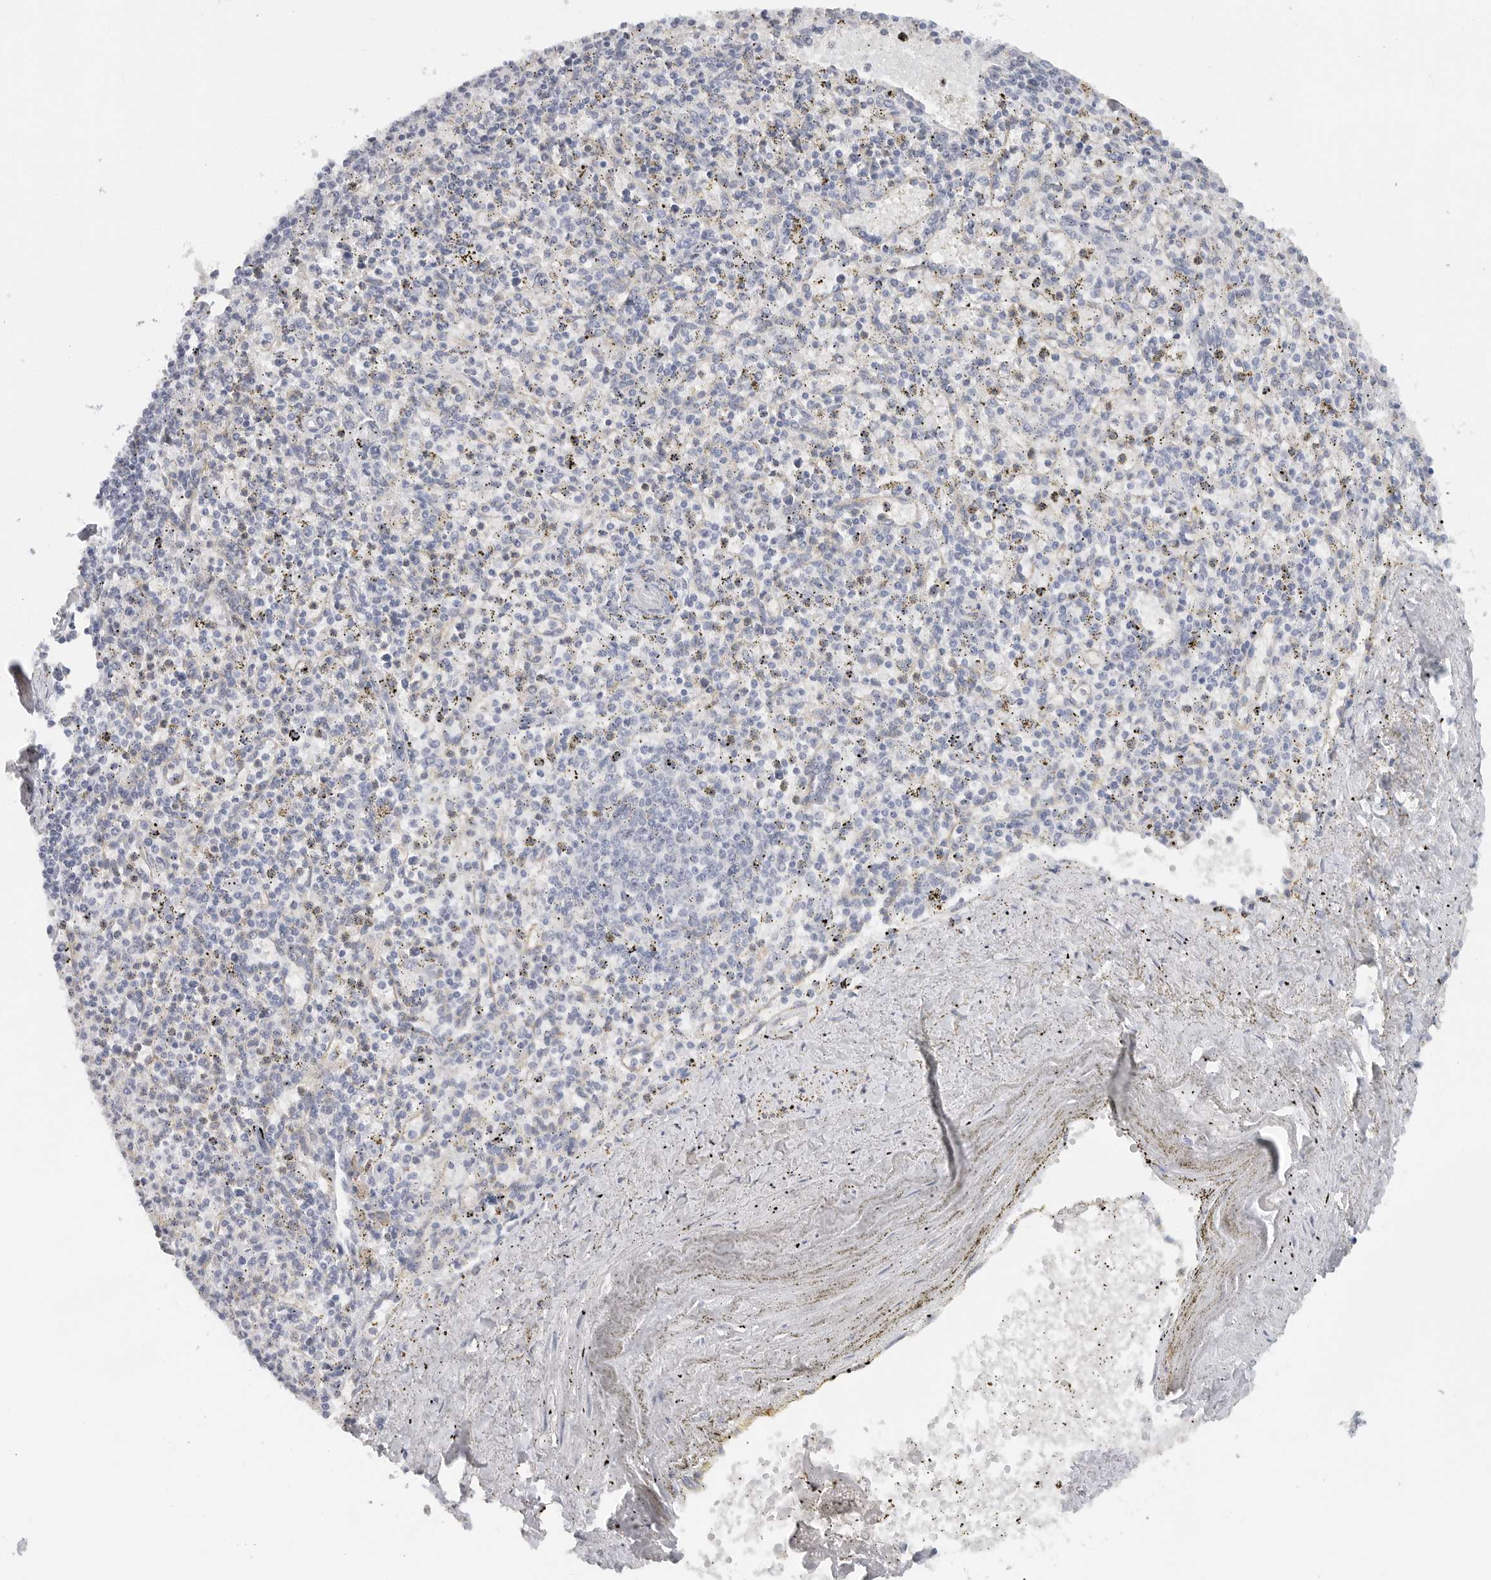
{"staining": {"intensity": "negative", "quantity": "none", "location": "none"}, "tissue": "spleen", "cell_type": "Cells in red pulp", "image_type": "normal", "snomed": [{"axis": "morphology", "description": "Normal tissue, NOS"}, {"axis": "topography", "description": "Spleen"}], "caption": "An immunohistochemistry histopathology image of unremarkable spleen is shown. There is no staining in cells in red pulp of spleen. (Brightfield microscopy of DAB immunohistochemistry (IHC) at high magnification).", "gene": "PAM", "patient": {"sex": "male", "age": 72}}